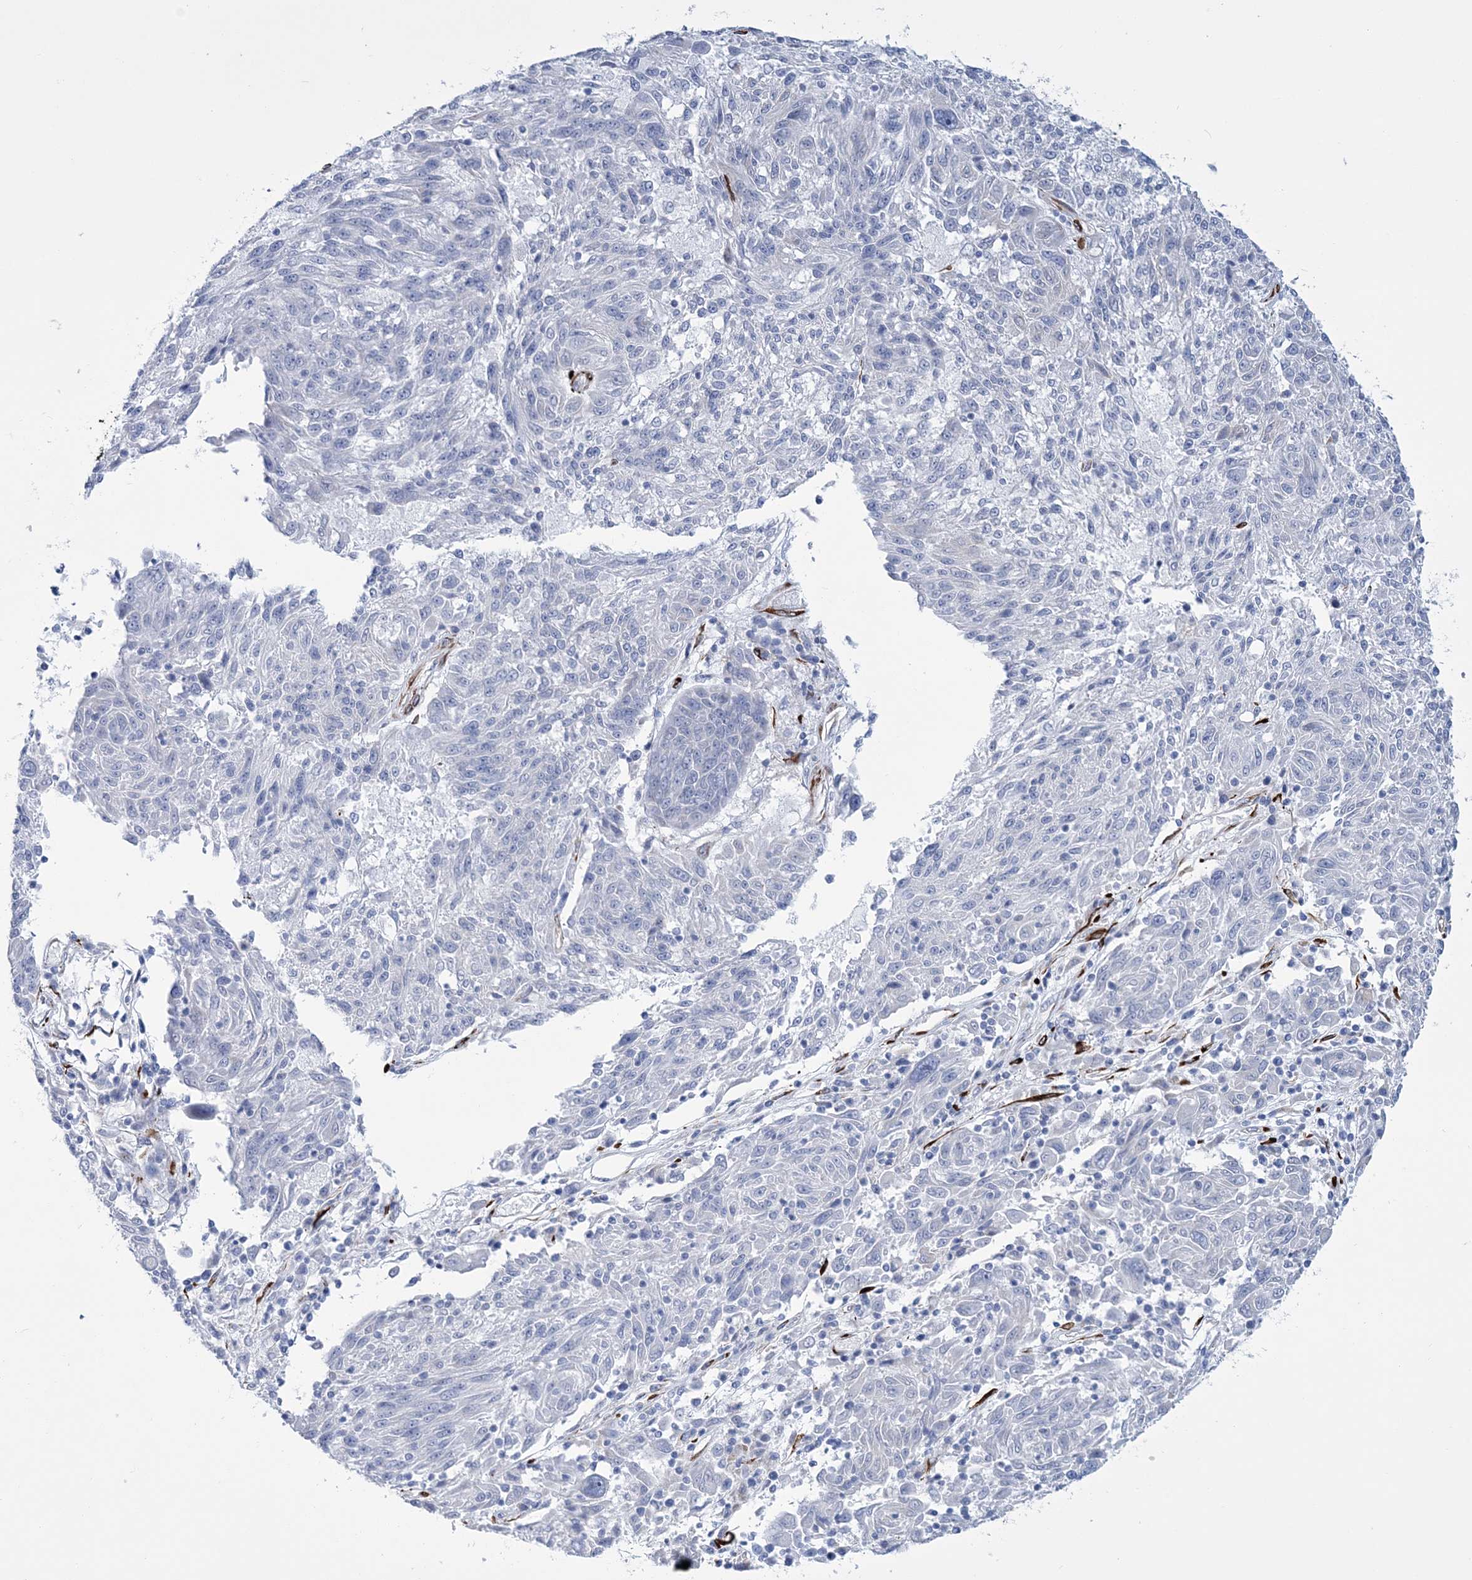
{"staining": {"intensity": "negative", "quantity": "none", "location": "none"}, "tissue": "melanoma", "cell_type": "Tumor cells", "image_type": "cancer", "snomed": [{"axis": "morphology", "description": "Malignant melanoma, NOS"}, {"axis": "topography", "description": "Skin"}], "caption": "Tumor cells show no significant positivity in malignant melanoma.", "gene": "RAB11FIP5", "patient": {"sex": "male", "age": 53}}